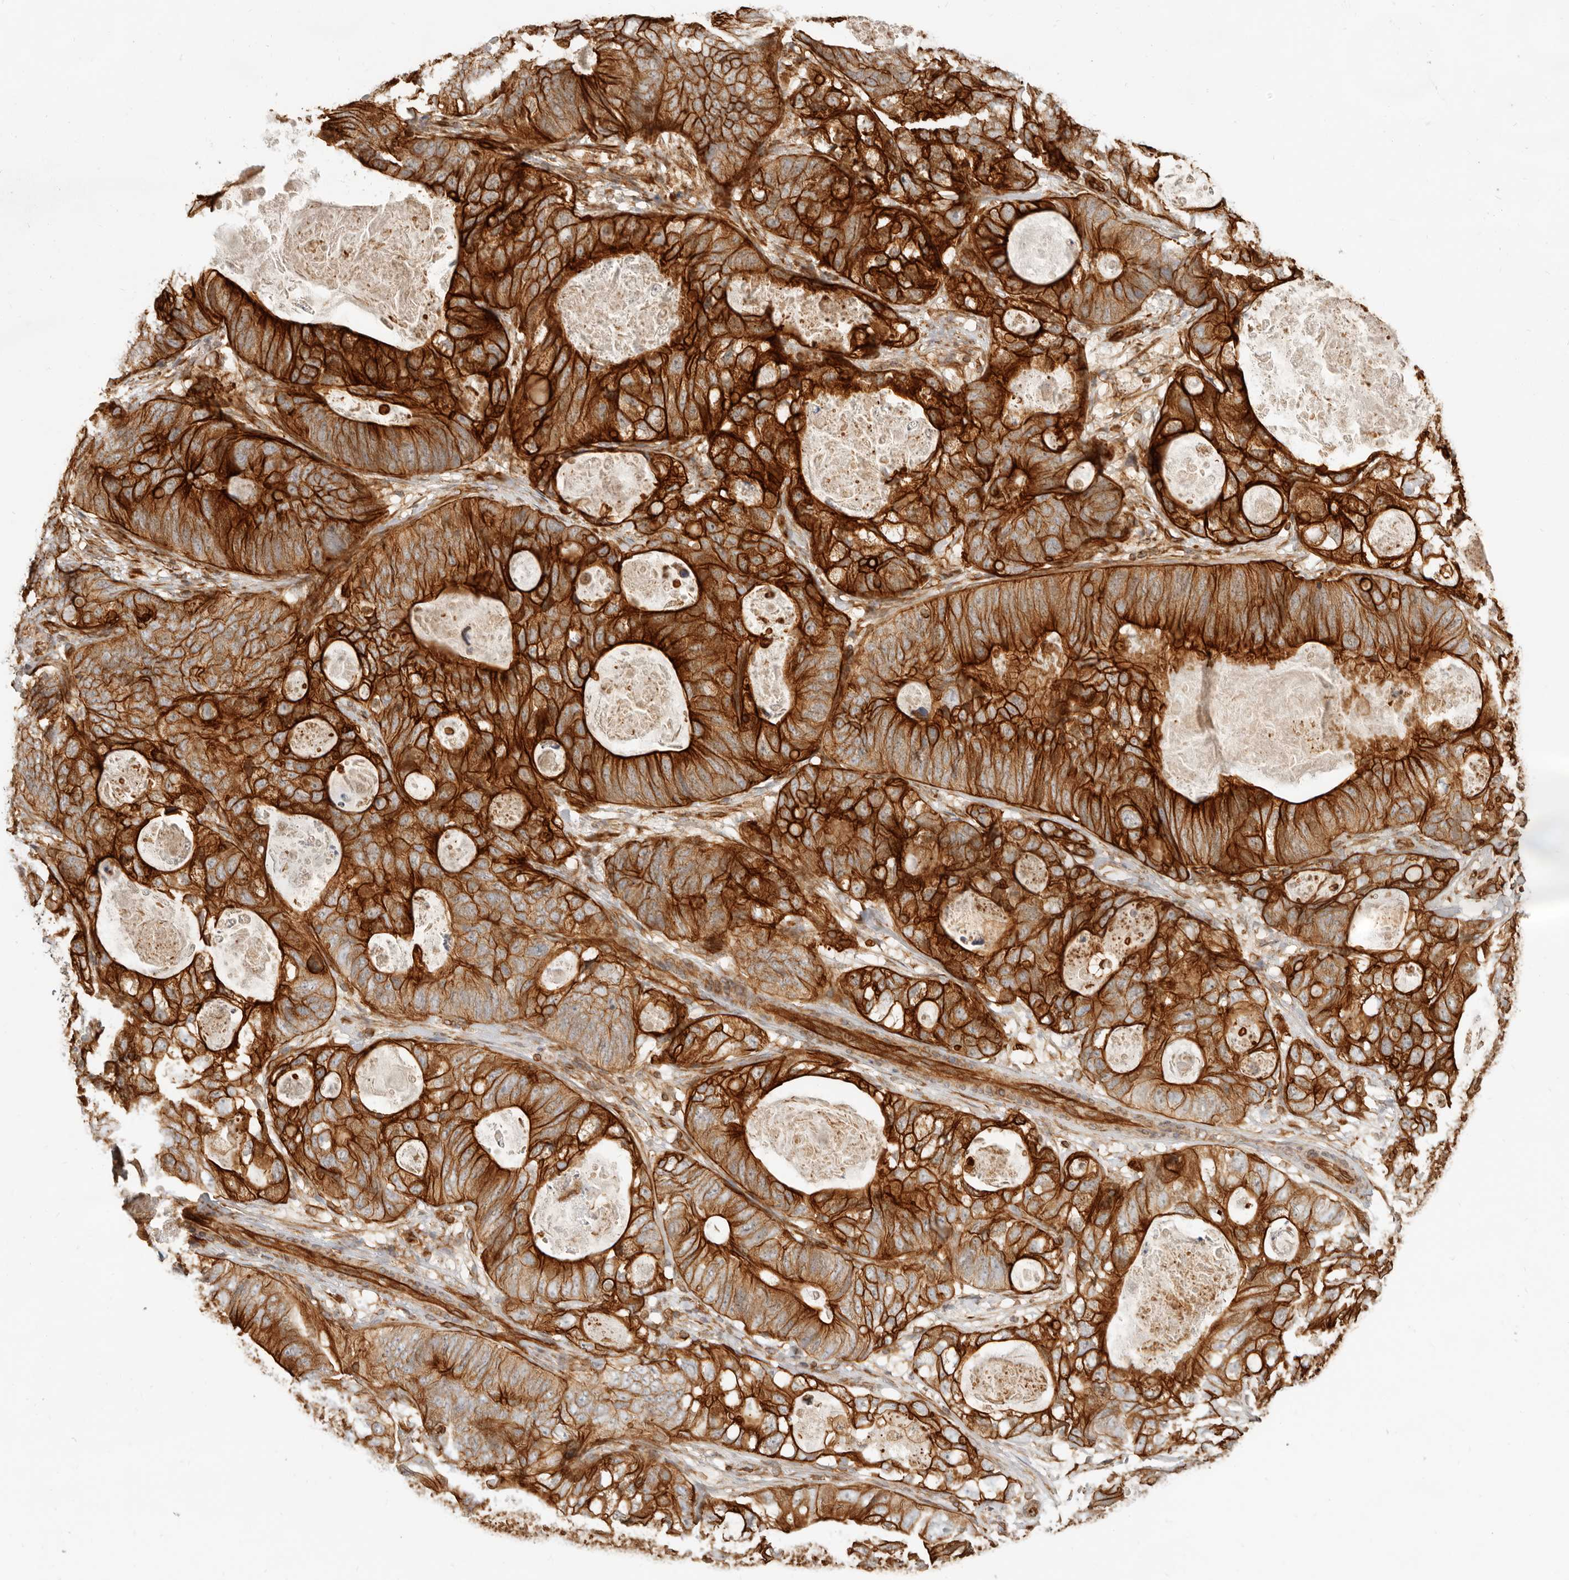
{"staining": {"intensity": "strong", "quantity": ">75%", "location": "cytoplasmic/membranous"}, "tissue": "stomach cancer", "cell_type": "Tumor cells", "image_type": "cancer", "snomed": [{"axis": "morphology", "description": "Normal tissue, NOS"}, {"axis": "morphology", "description": "Adenocarcinoma, NOS"}, {"axis": "topography", "description": "Stomach"}], "caption": "This histopathology image exhibits immunohistochemistry (IHC) staining of adenocarcinoma (stomach), with high strong cytoplasmic/membranous expression in approximately >75% of tumor cells.", "gene": "UFSP1", "patient": {"sex": "female", "age": 89}}